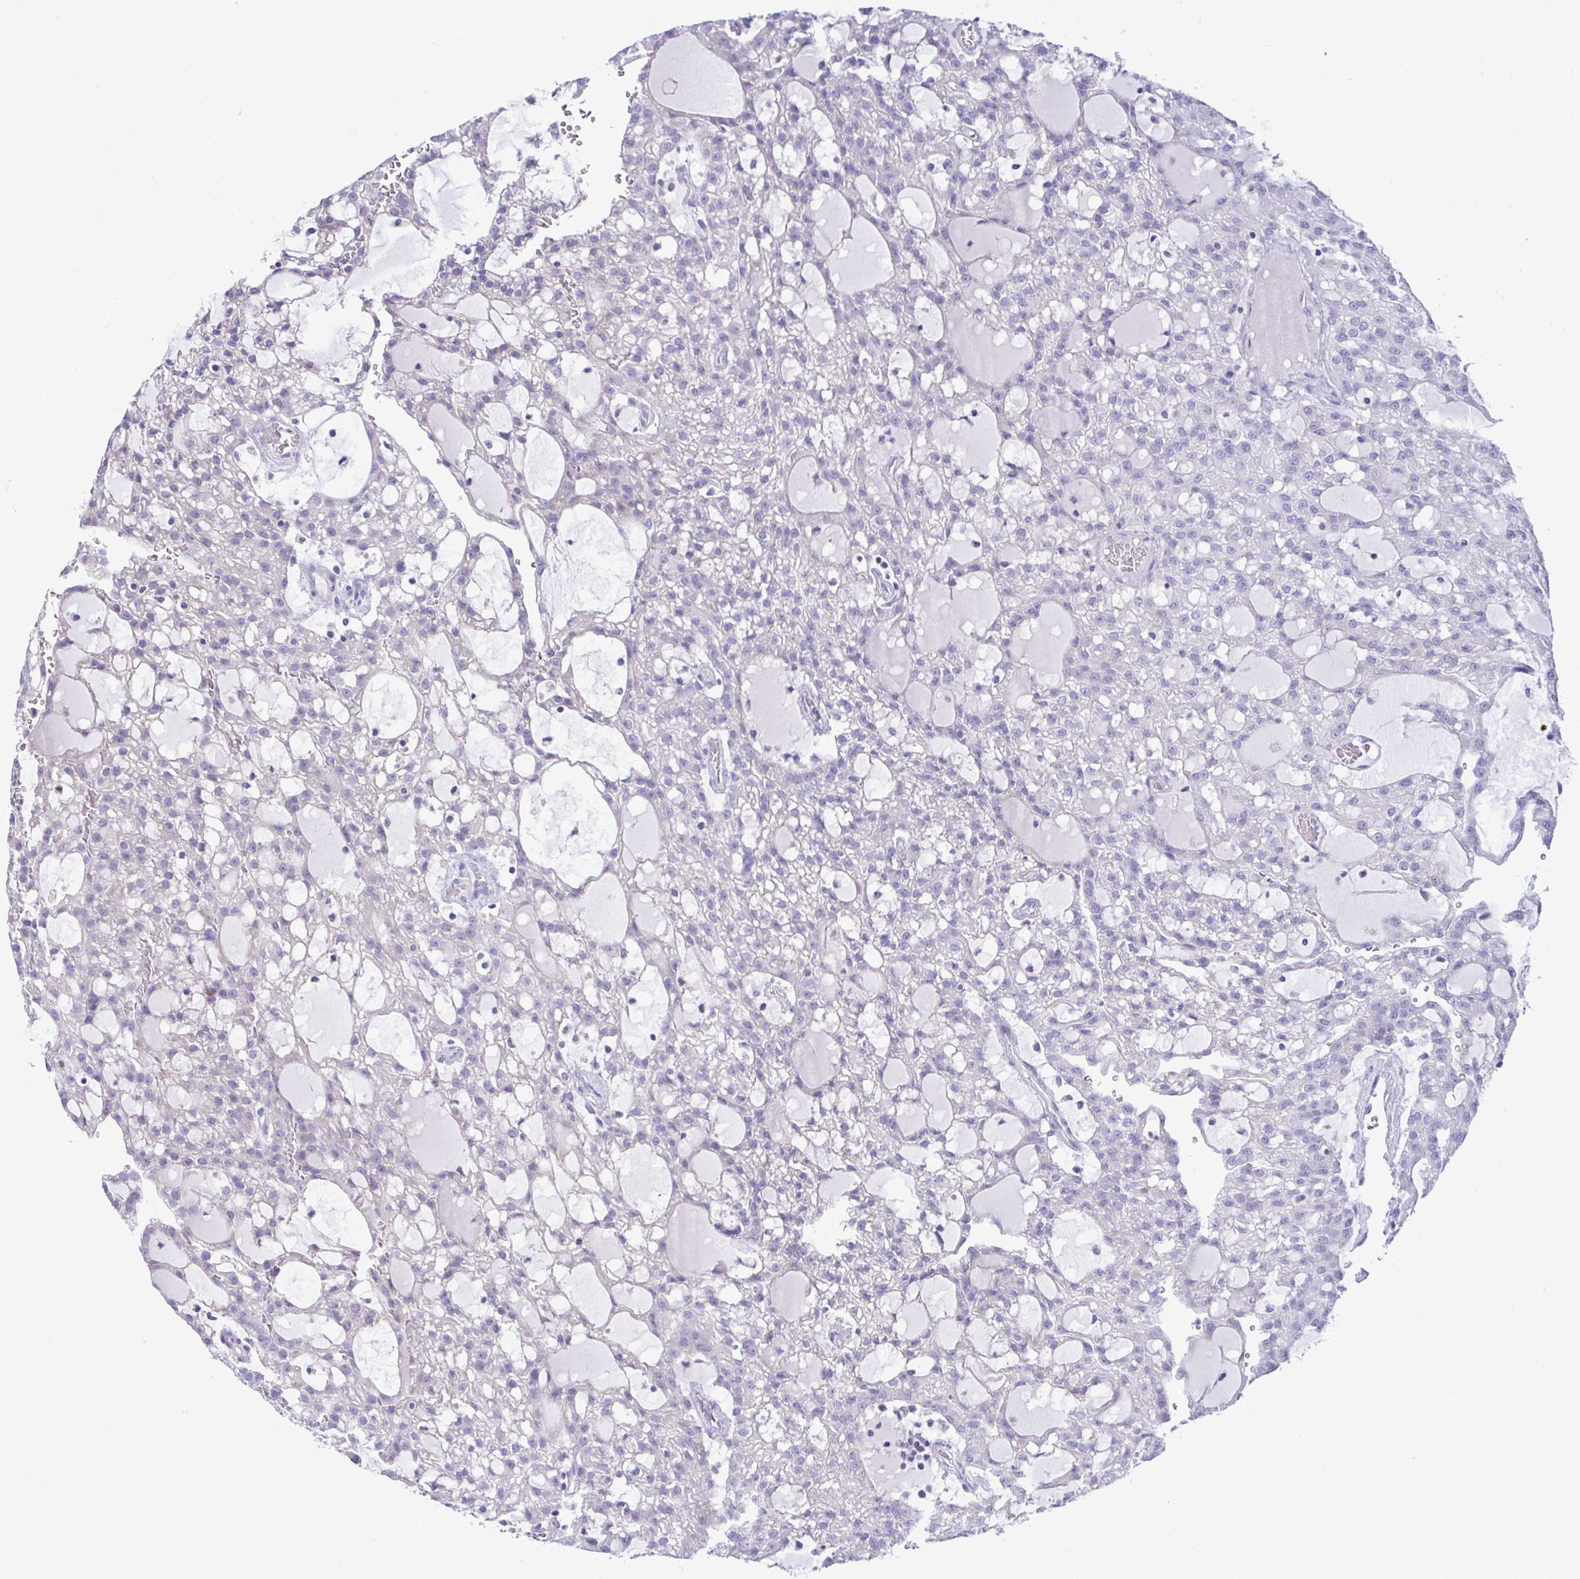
{"staining": {"intensity": "negative", "quantity": "none", "location": "none"}, "tissue": "renal cancer", "cell_type": "Tumor cells", "image_type": "cancer", "snomed": [{"axis": "morphology", "description": "Adenocarcinoma, NOS"}, {"axis": "topography", "description": "Kidney"}], "caption": "Tumor cells are negative for brown protein staining in renal adenocarcinoma. The staining is performed using DAB (3,3'-diaminobenzidine) brown chromogen with nuclei counter-stained in using hematoxylin.", "gene": "PLEKHH1", "patient": {"sex": "male", "age": 63}}